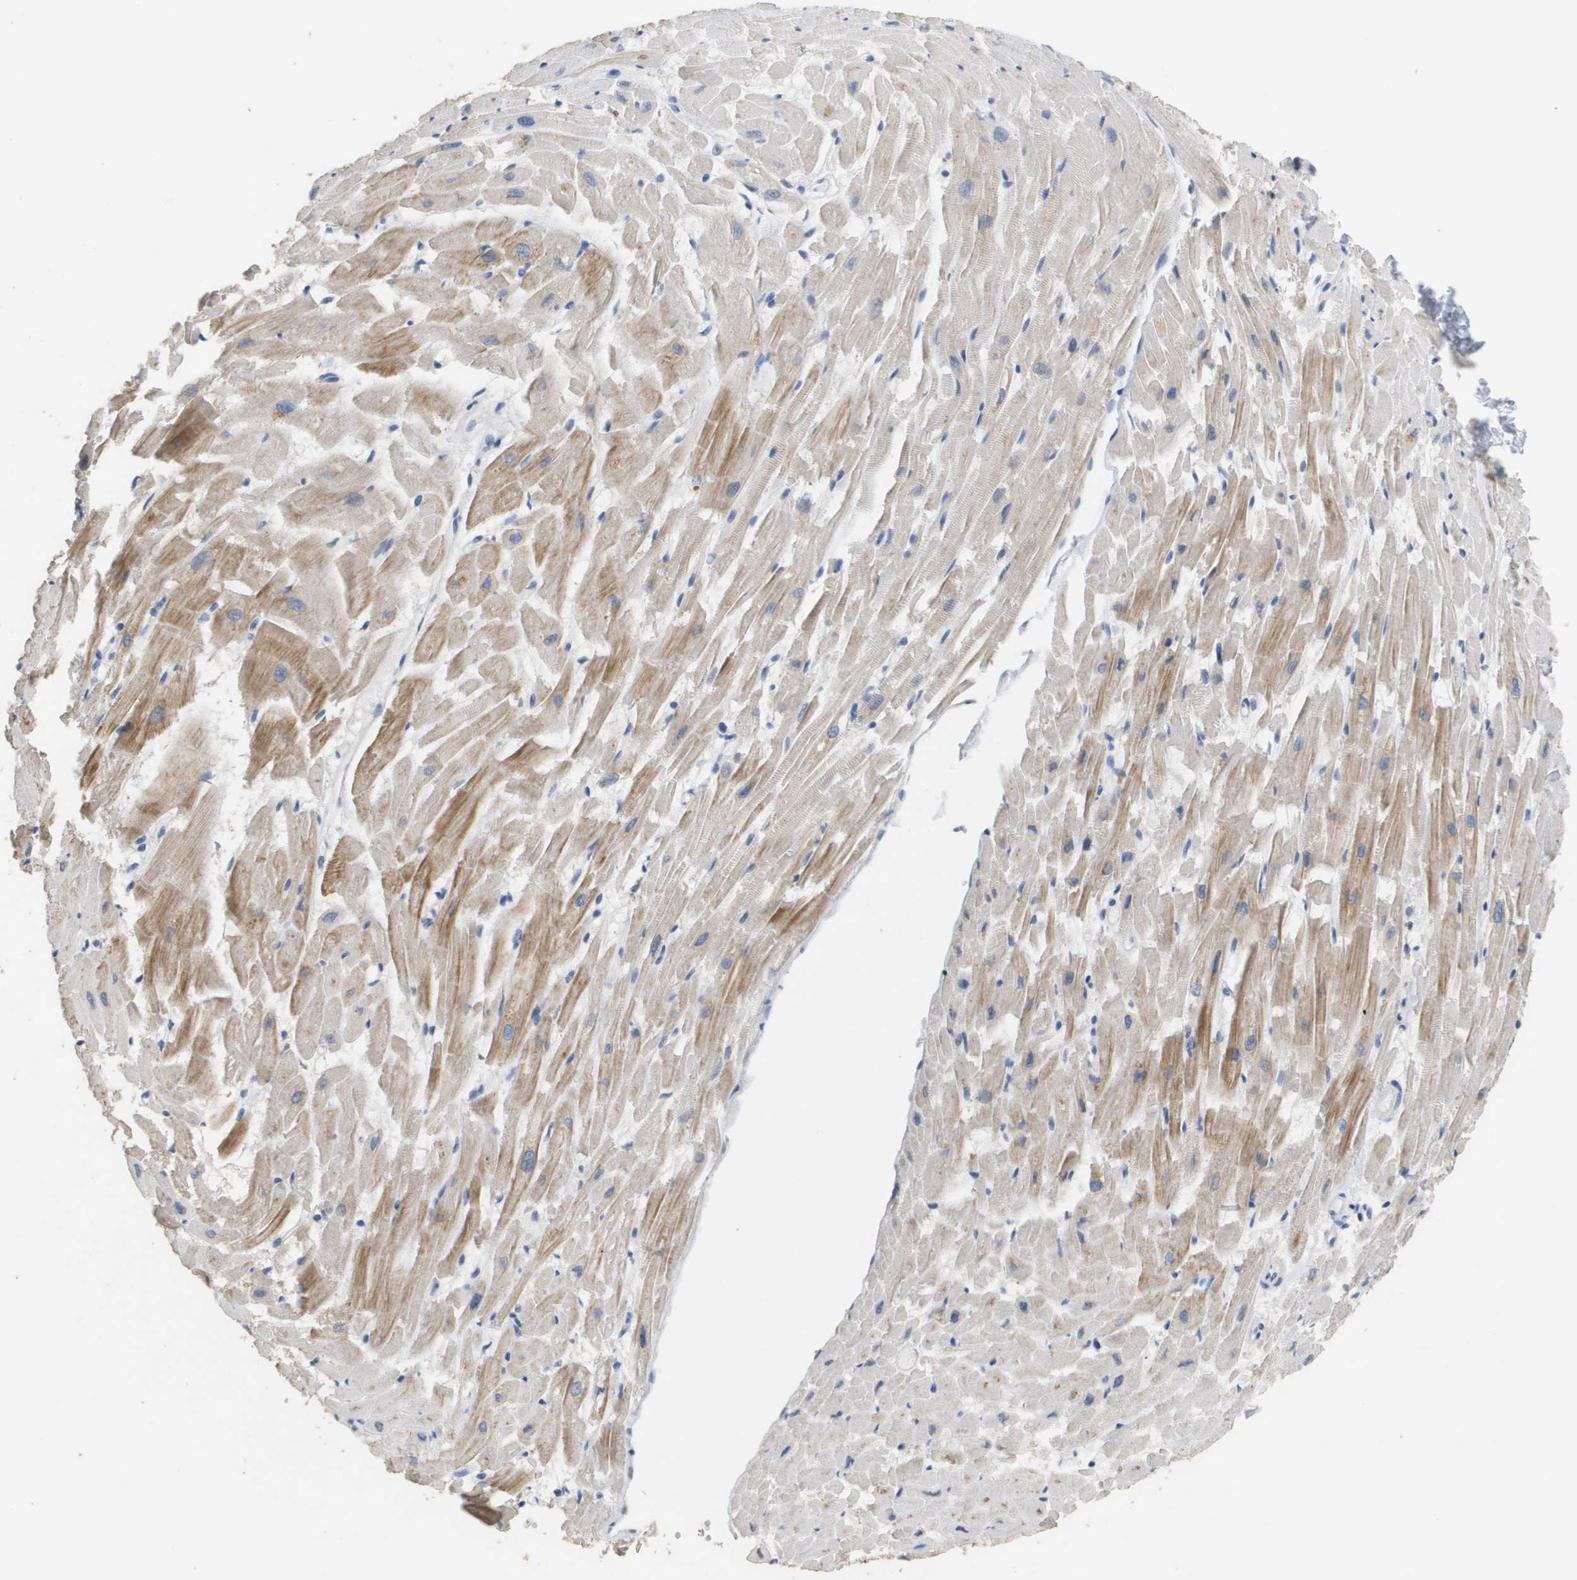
{"staining": {"intensity": "moderate", "quantity": "25%-75%", "location": "cytoplasmic/membranous"}, "tissue": "heart muscle", "cell_type": "Cardiomyocytes", "image_type": "normal", "snomed": [{"axis": "morphology", "description": "Normal tissue, NOS"}, {"axis": "topography", "description": "Heart"}], "caption": "Cardiomyocytes display medium levels of moderate cytoplasmic/membranous staining in approximately 25%-75% of cells in unremarkable human heart muscle. The staining was performed using DAB to visualize the protein expression in brown, while the nuclei were stained in blue with hematoxylin (Magnification: 20x).", "gene": "ANGPT2", "patient": {"sex": "female", "age": 19}}